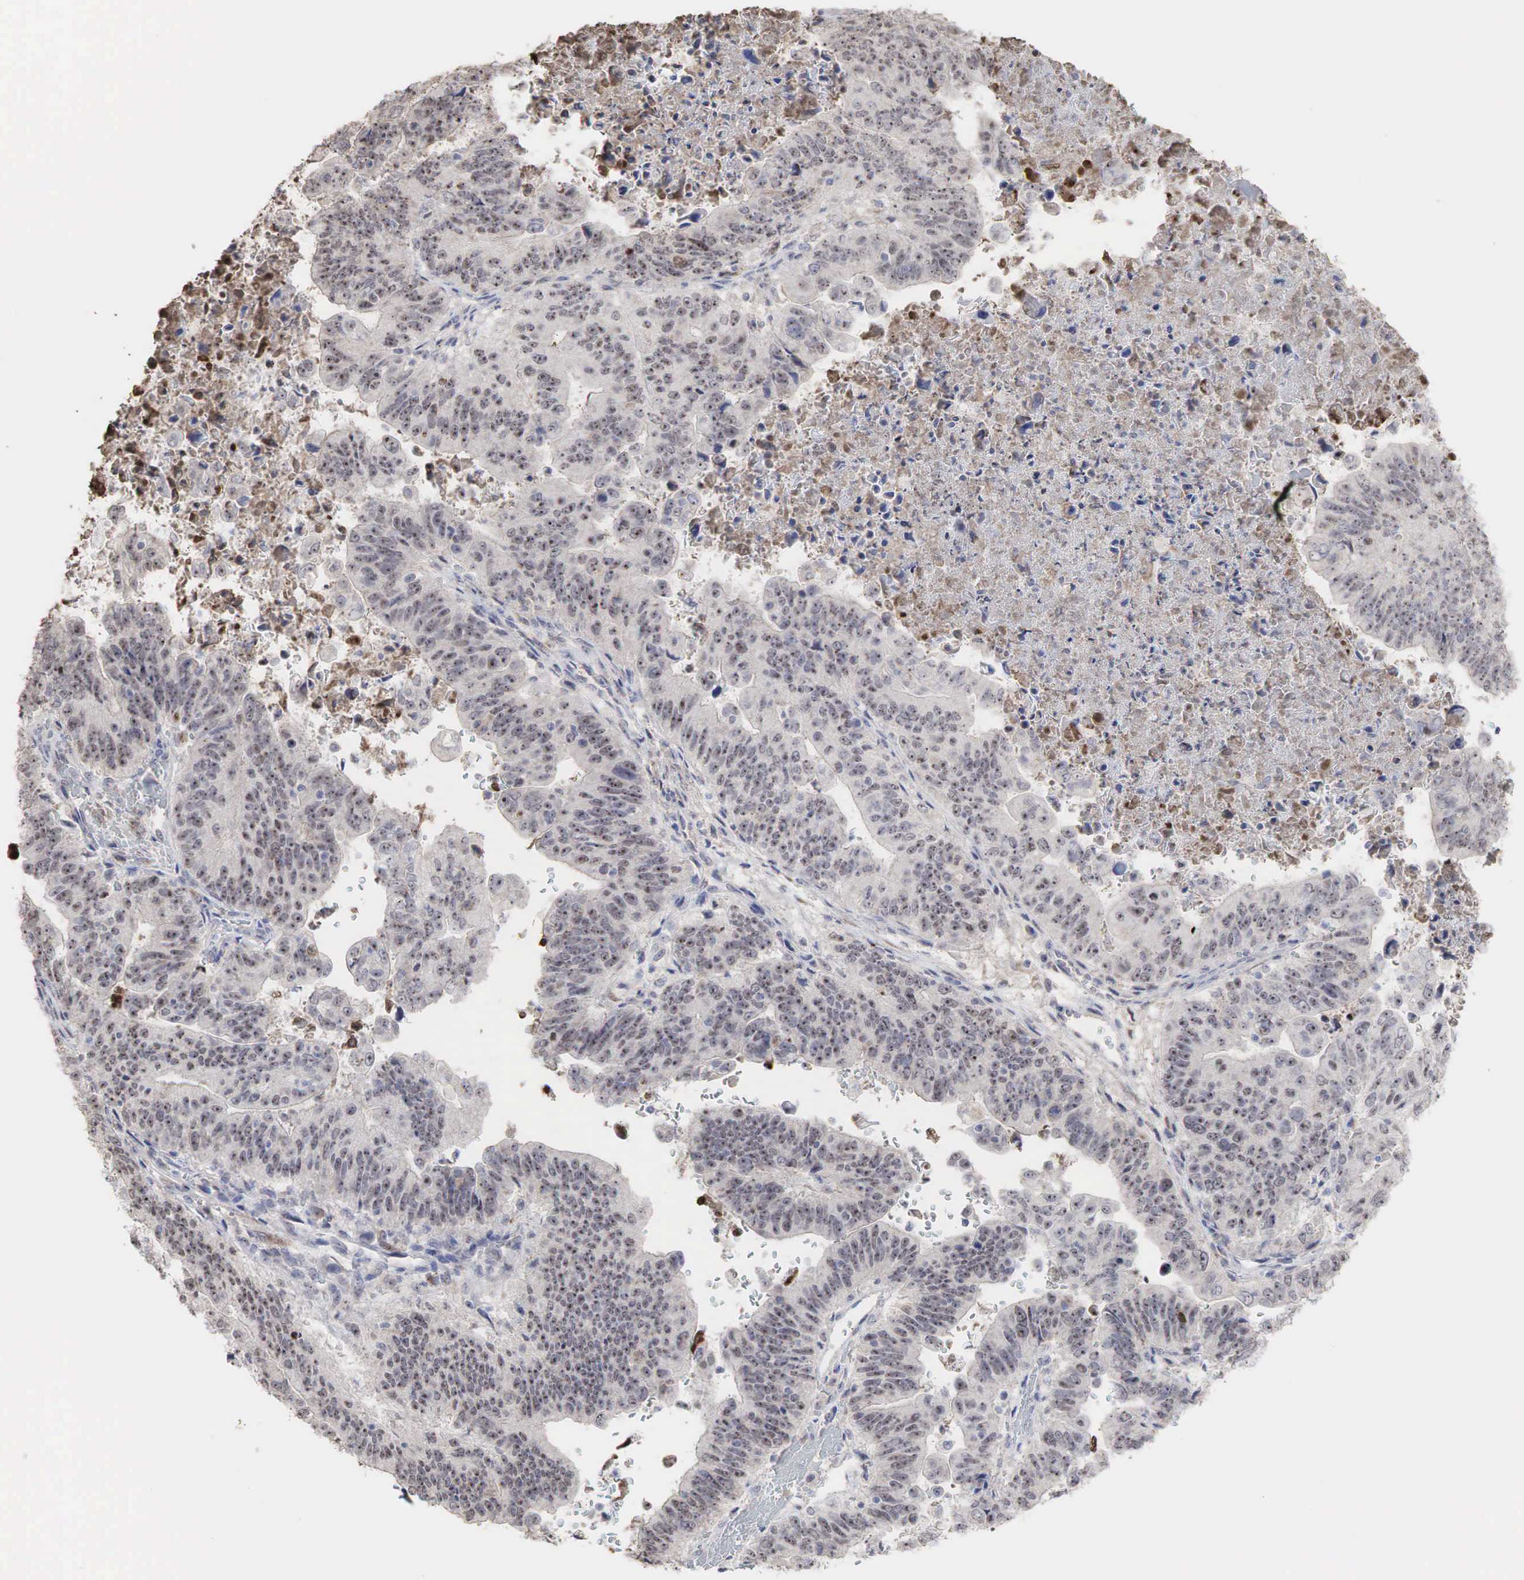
{"staining": {"intensity": "moderate", "quantity": ">75%", "location": "cytoplasmic/membranous,nuclear"}, "tissue": "stomach cancer", "cell_type": "Tumor cells", "image_type": "cancer", "snomed": [{"axis": "morphology", "description": "Adenocarcinoma, NOS"}, {"axis": "topography", "description": "Stomach, upper"}], "caption": "Tumor cells display medium levels of moderate cytoplasmic/membranous and nuclear staining in approximately >75% of cells in adenocarcinoma (stomach). Ihc stains the protein of interest in brown and the nuclei are stained blue.", "gene": "DKC1", "patient": {"sex": "female", "age": 50}}